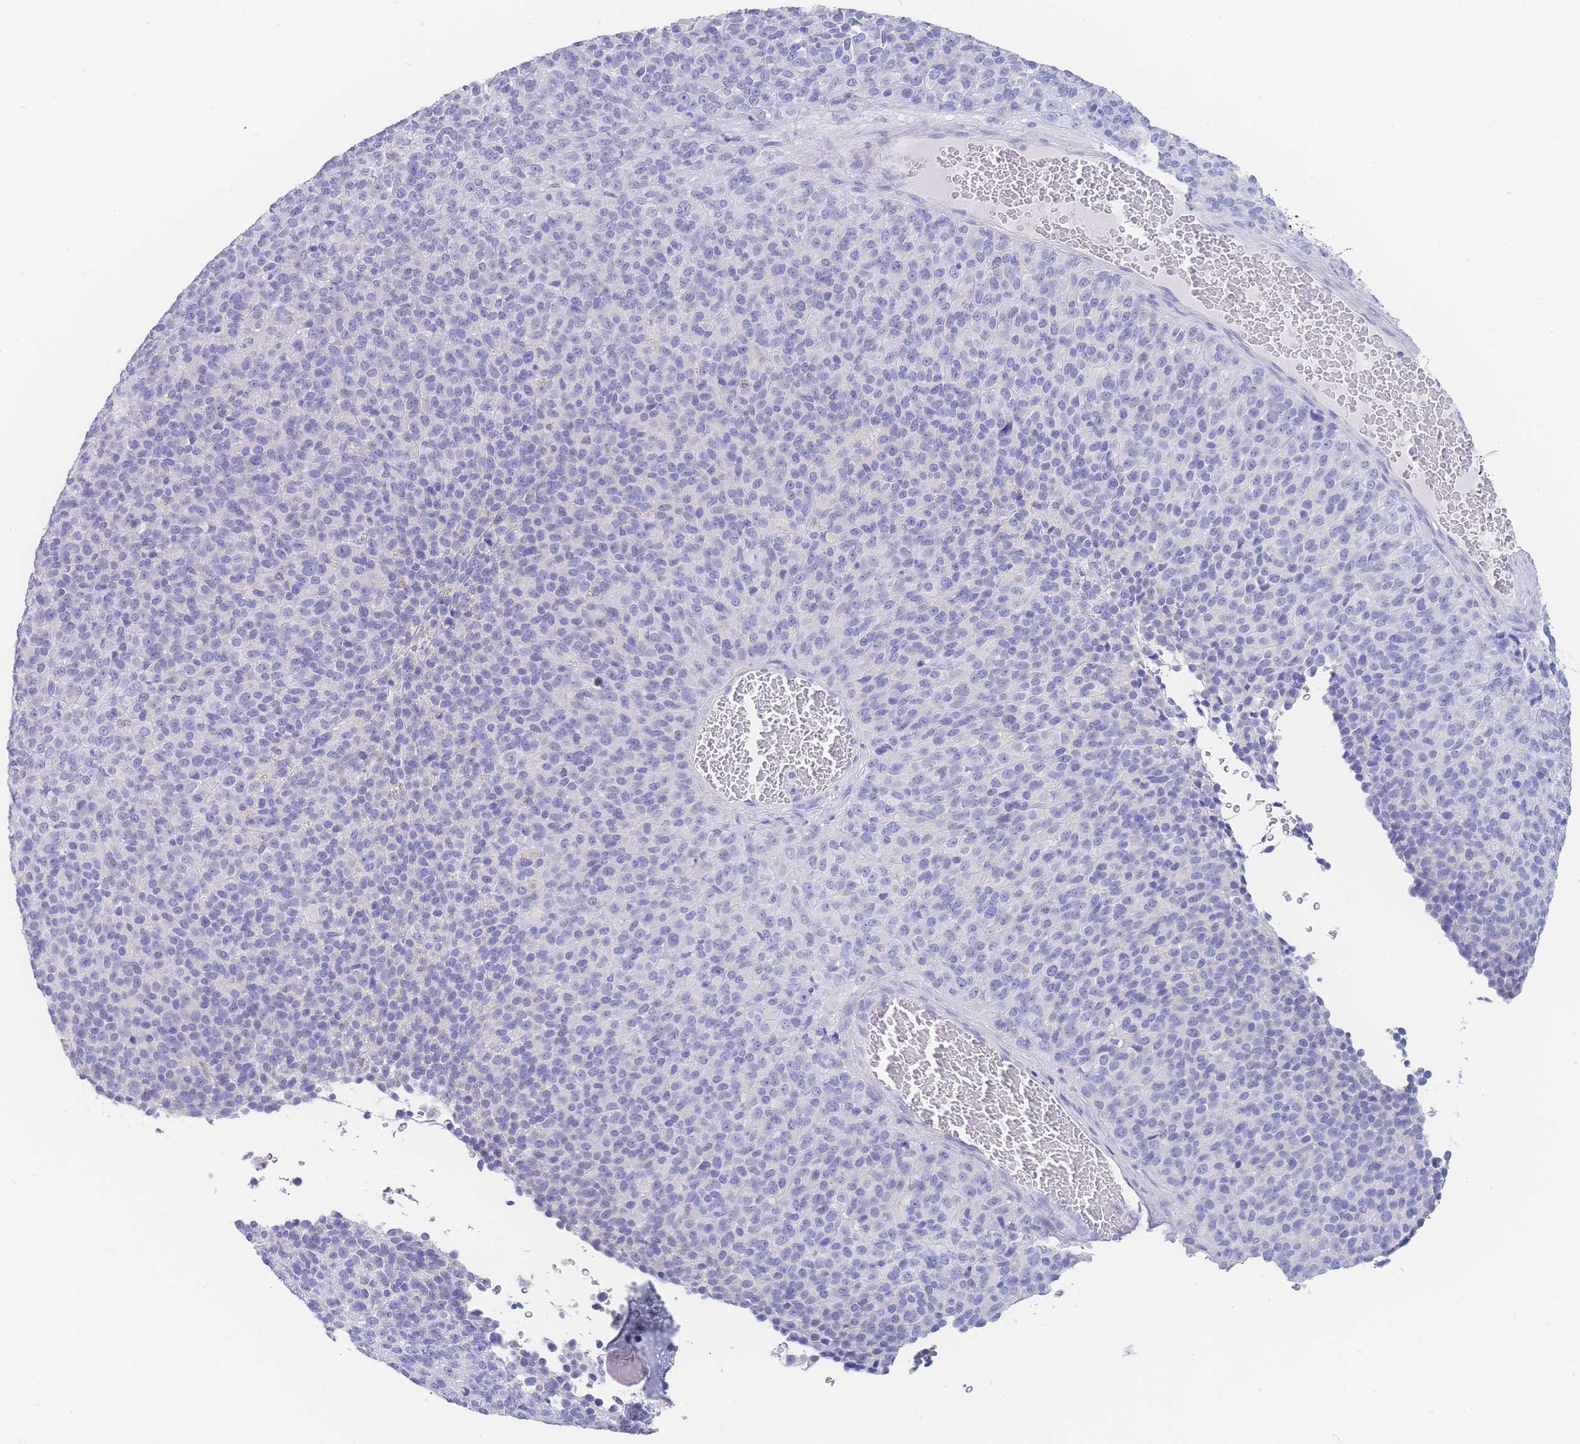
{"staining": {"intensity": "negative", "quantity": "none", "location": "none"}, "tissue": "melanoma", "cell_type": "Tumor cells", "image_type": "cancer", "snomed": [{"axis": "morphology", "description": "Malignant melanoma, Metastatic site"}, {"axis": "topography", "description": "Brain"}], "caption": "This image is of malignant melanoma (metastatic site) stained with IHC to label a protein in brown with the nuclei are counter-stained blue. There is no positivity in tumor cells. The staining is performed using DAB brown chromogen with nuclei counter-stained in using hematoxylin.", "gene": "LZTFL1", "patient": {"sex": "female", "age": 56}}